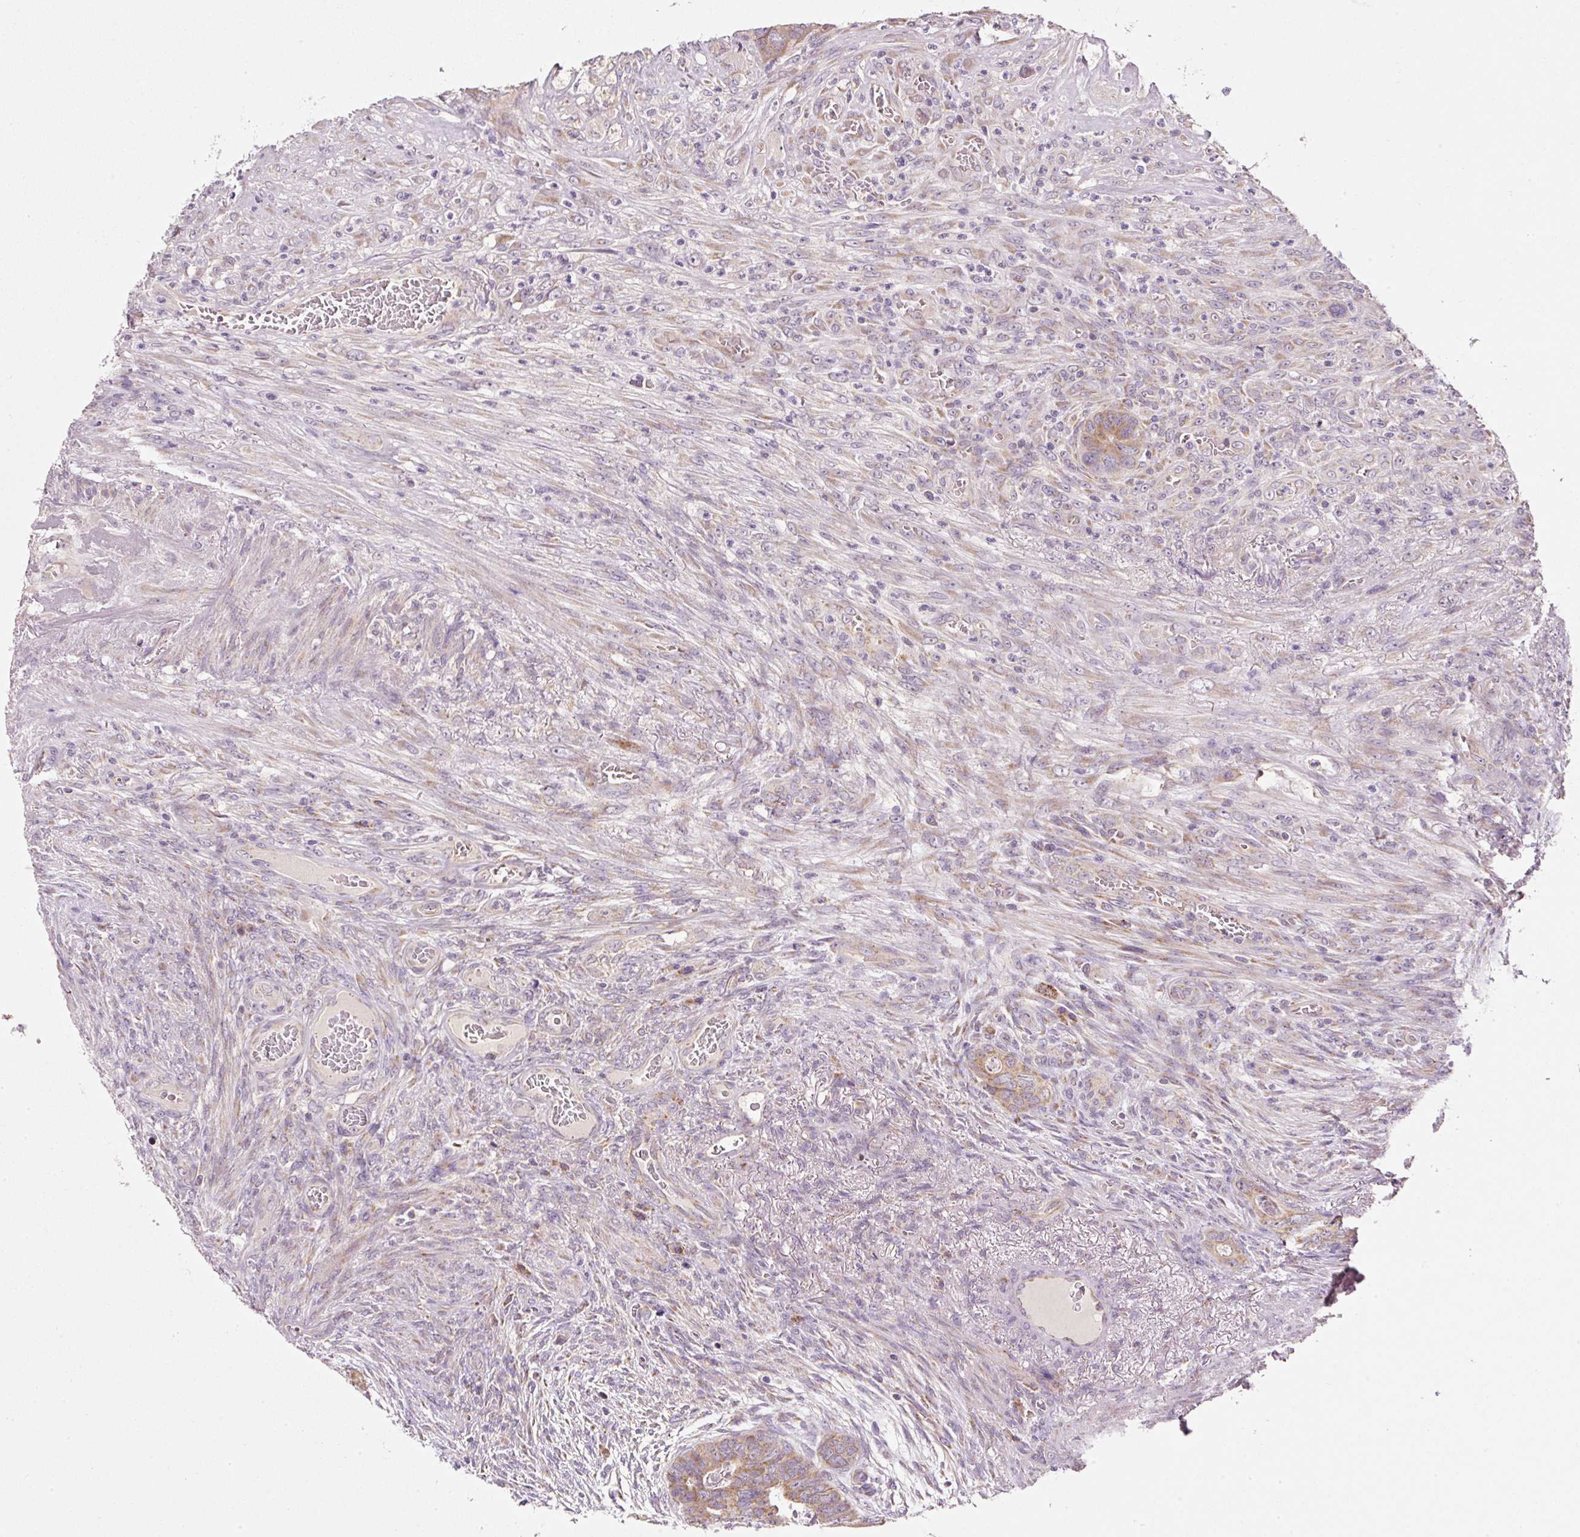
{"staining": {"intensity": "moderate", "quantity": ">75%", "location": "cytoplasmic/membranous"}, "tissue": "colorectal cancer", "cell_type": "Tumor cells", "image_type": "cancer", "snomed": [{"axis": "morphology", "description": "Adenocarcinoma, NOS"}, {"axis": "topography", "description": "Rectum"}], "caption": "Colorectal adenocarcinoma was stained to show a protein in brown. There is medium levels of moderate cytoplasmic/membranous staining in approximately >75% of tumor cells.", "gene": "FAM78B", "patient": {"sex": "female", "age": 78}}